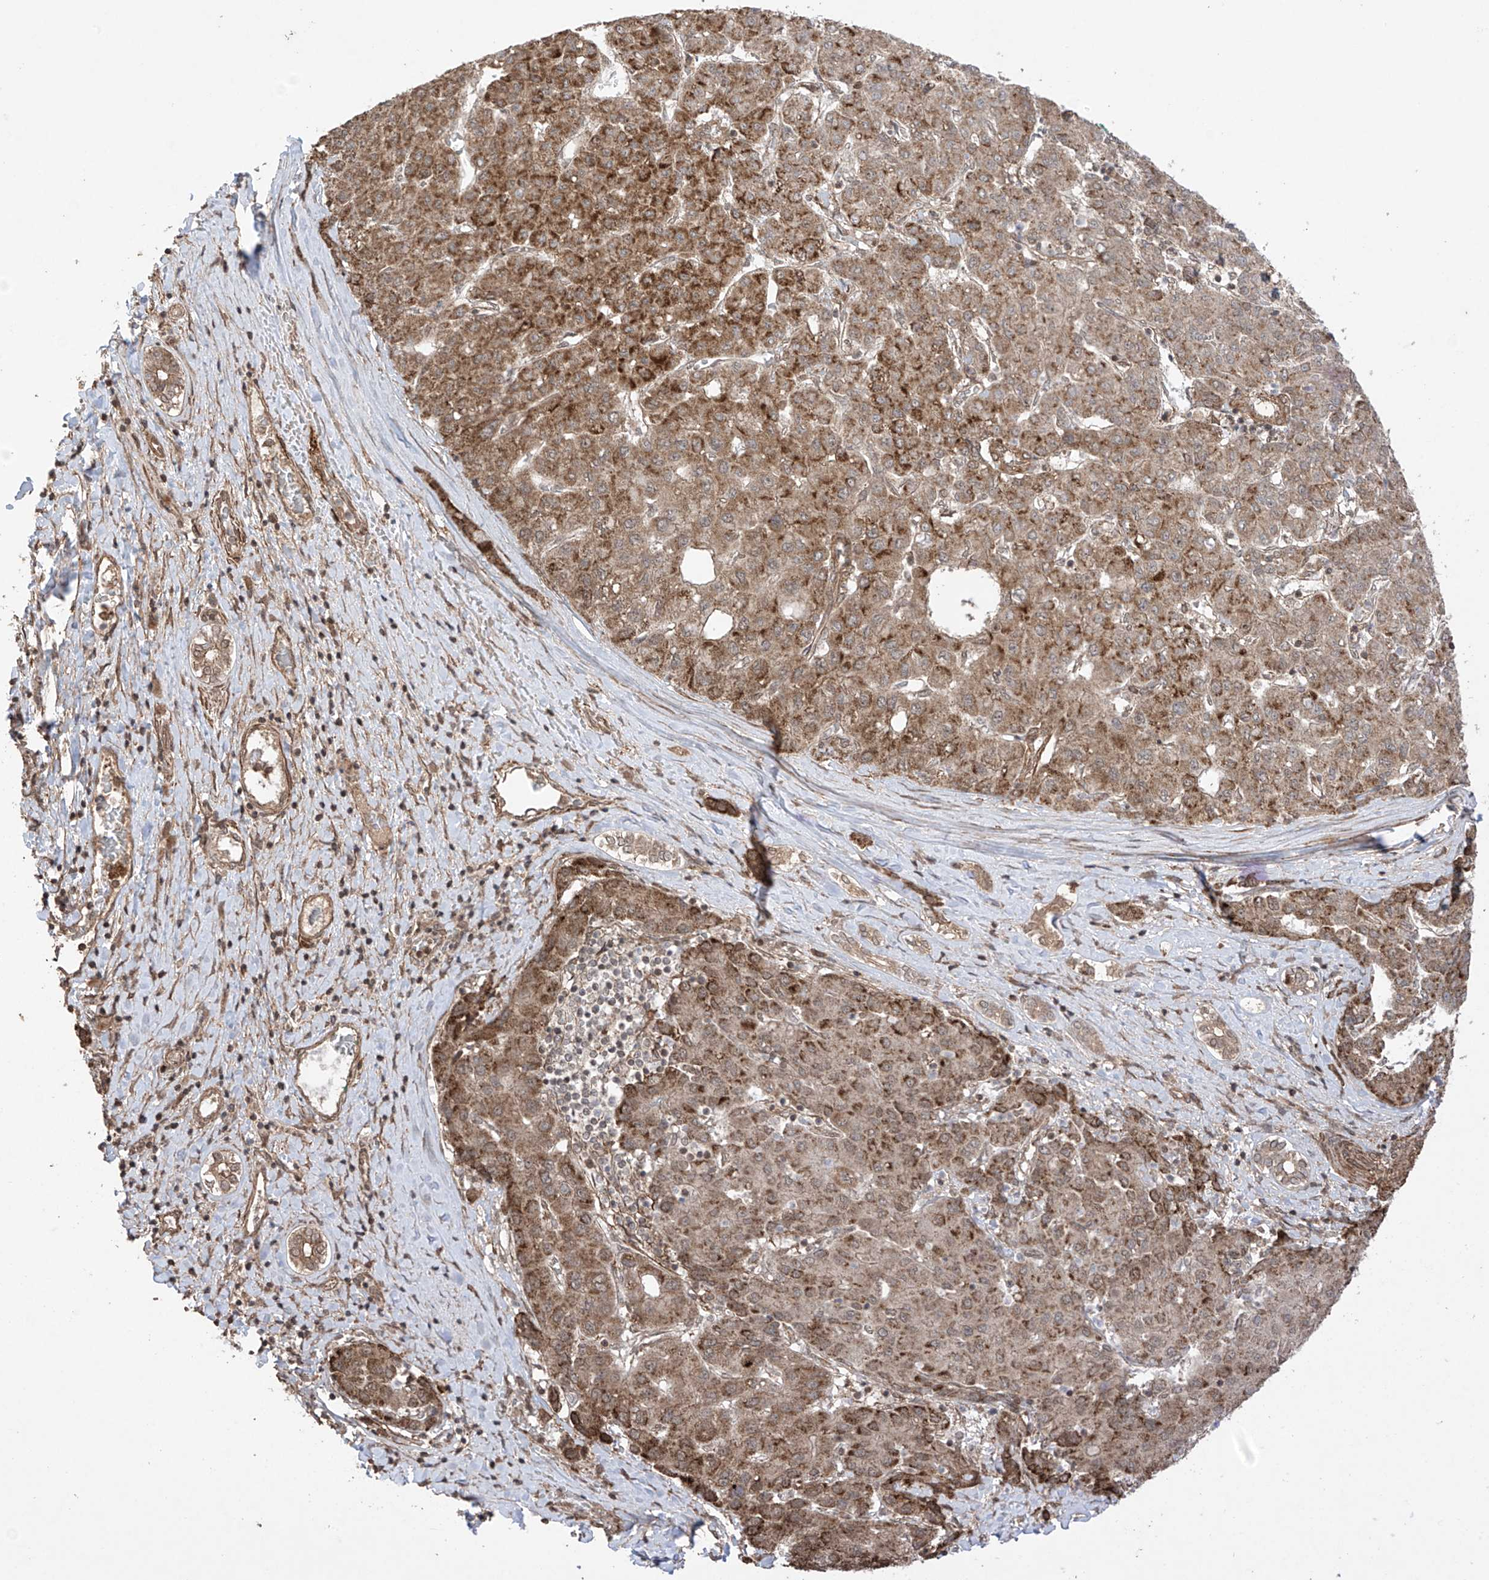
{"staining": {"intensity": "moderate", "quantity": ">75%", "location": "cytoplasmic/membranous"}, "tissue": "liver cancer", "cell_type": "Tumor cells", "image_type": "cancer", "snomed": [{"axis": "morphology", "description": "Carcinoma, Hepatocellular, NOS"}, {"axis": "topography", "description": "Liver"}], "caption": "A brown stain highlights moderate cytoplasmic/membranous expression of a protein in human hepatocellular carcinoma (liver) tumor cells. The staining is performed using DAB (3,3'-diaminobenzidine) brown chromogen to label protein expression. The nuclei are counter-stained blue using hematoxylin.", "gene": "ABCD1", "patient": {"sex": "male", "age": 65}}